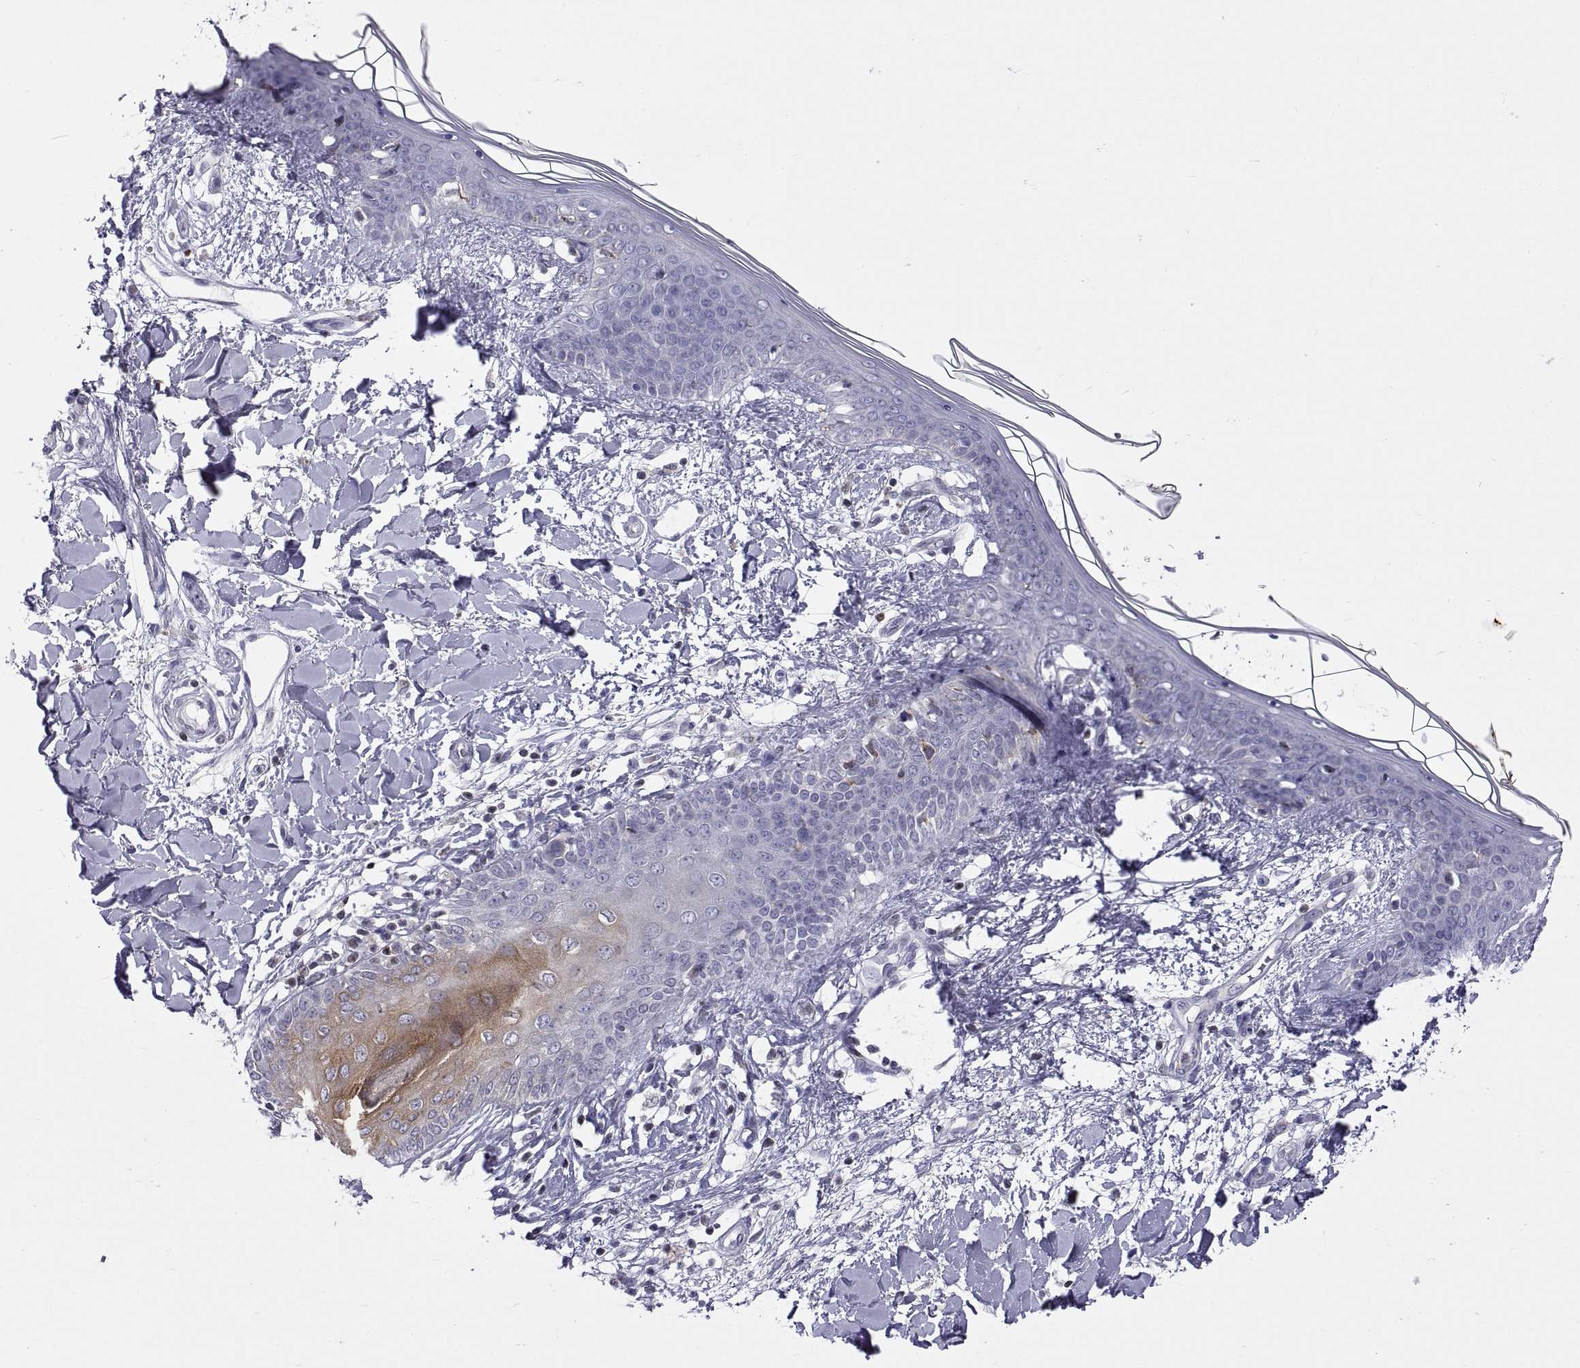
{"staining": {"intensity": "negative", "quantity": "none", "location": "none"}, "tissue": "skin", "cell_type": "Fibroblasts", "image_type": "normal", "snomed": [{"axis": "morphology", "description": "Normal tissue, NOS"}, {"axis": "topography", "description": "Skin"}], "caption": "This is a micrograph of IHC staining of normal skin, which shows no positivity in fibroblasts. (DAB immunohistochemistry, high magnification).", "gene": "ERO1A", "patient": {"sex": "female", "age": 34}}